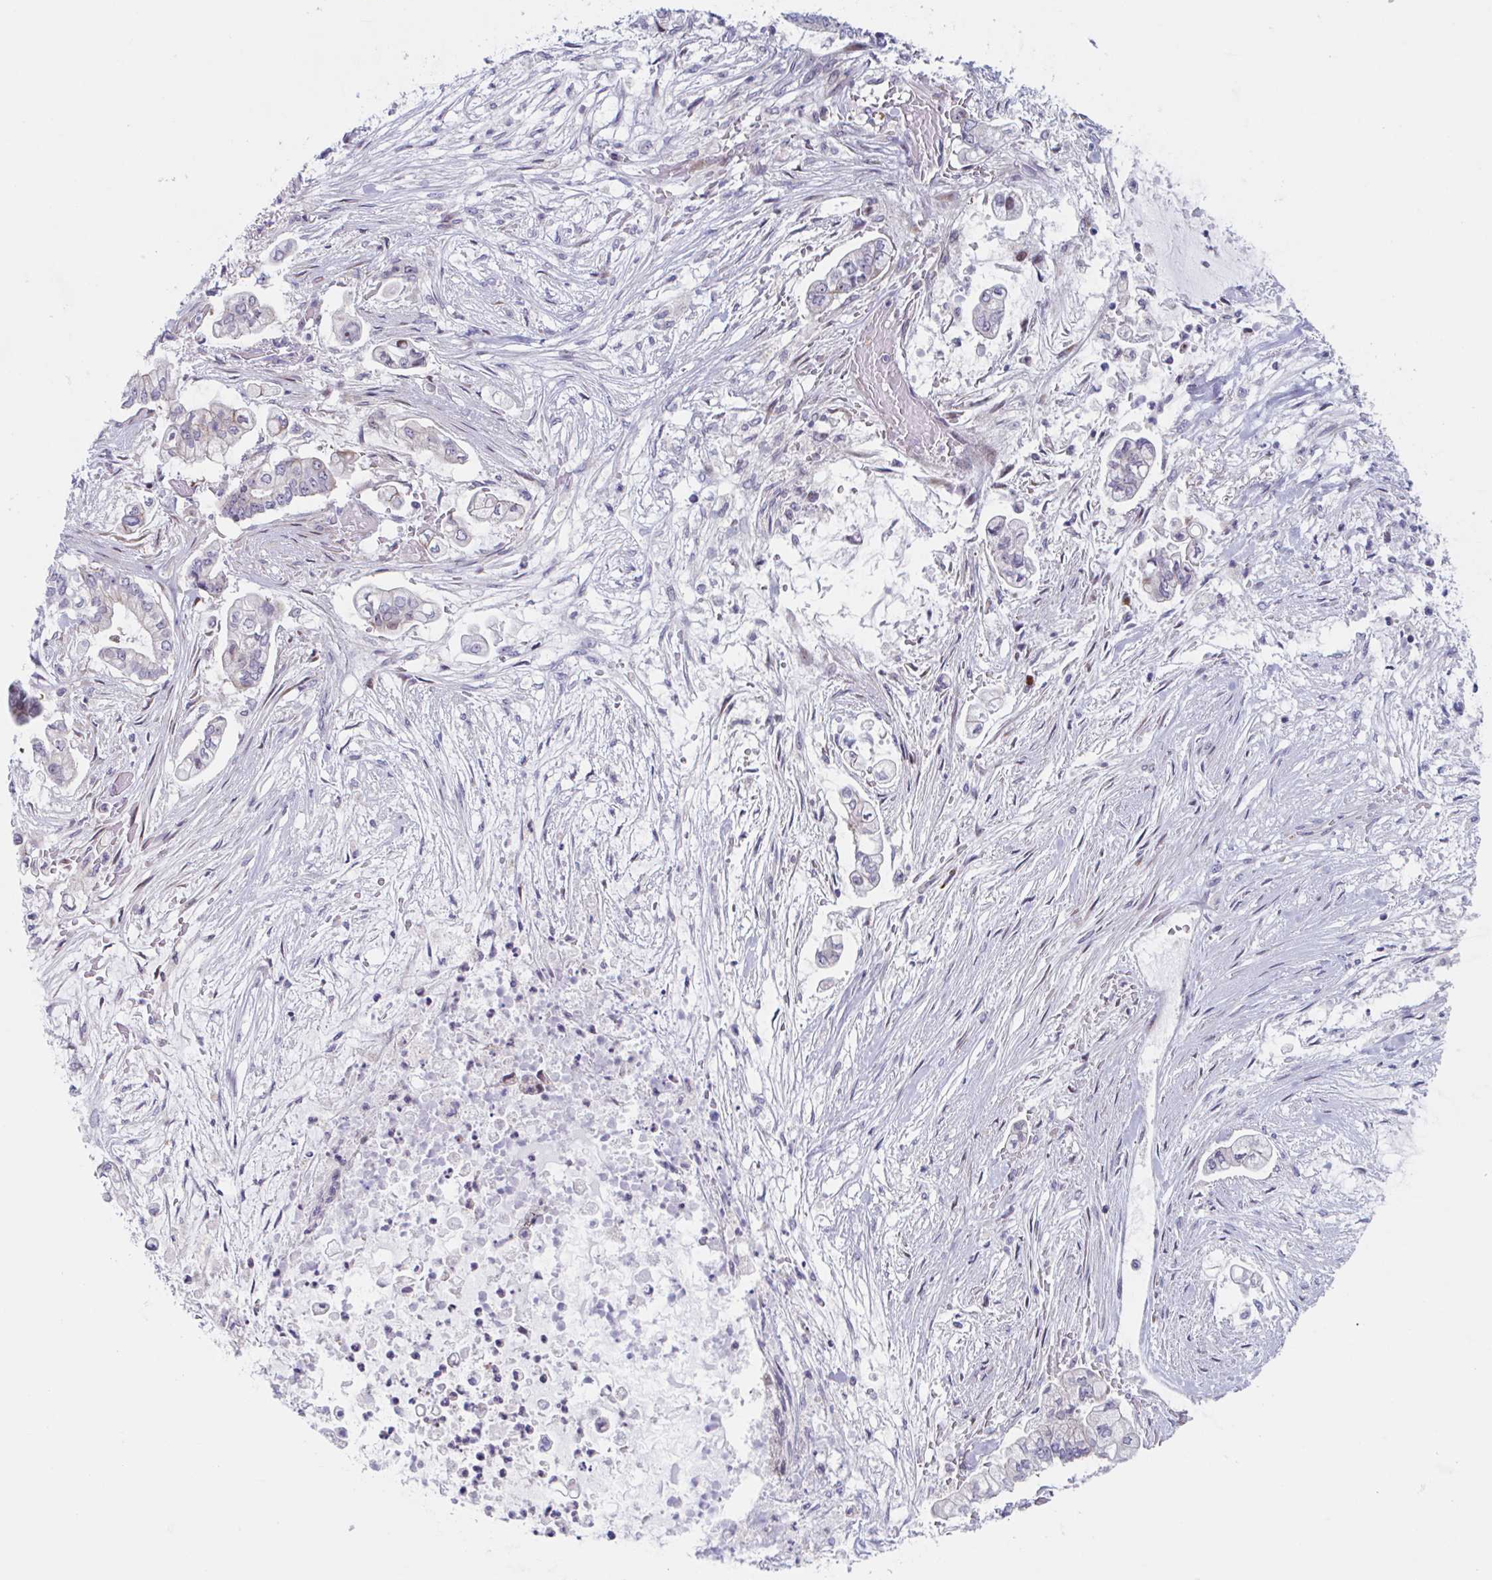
{"staining": {"intensity": "negative", "quantity": "none", "location": "none"}, "tissue": "pancreatic cancer", "cell_type": "Tumor cells", "image_type": "cancer", "snomed": [{"axis": "morphology", "description": "Adenocarcinoma, NOS"}, {"axis": "topography", "description": "Pancreas"}], "caption": "This is an IHC photomicrograph of pancreatic cancer. There is no positivity in tumor cells.", "gene": "DUXA", "patient": {"sex": "female", "age": 69}}